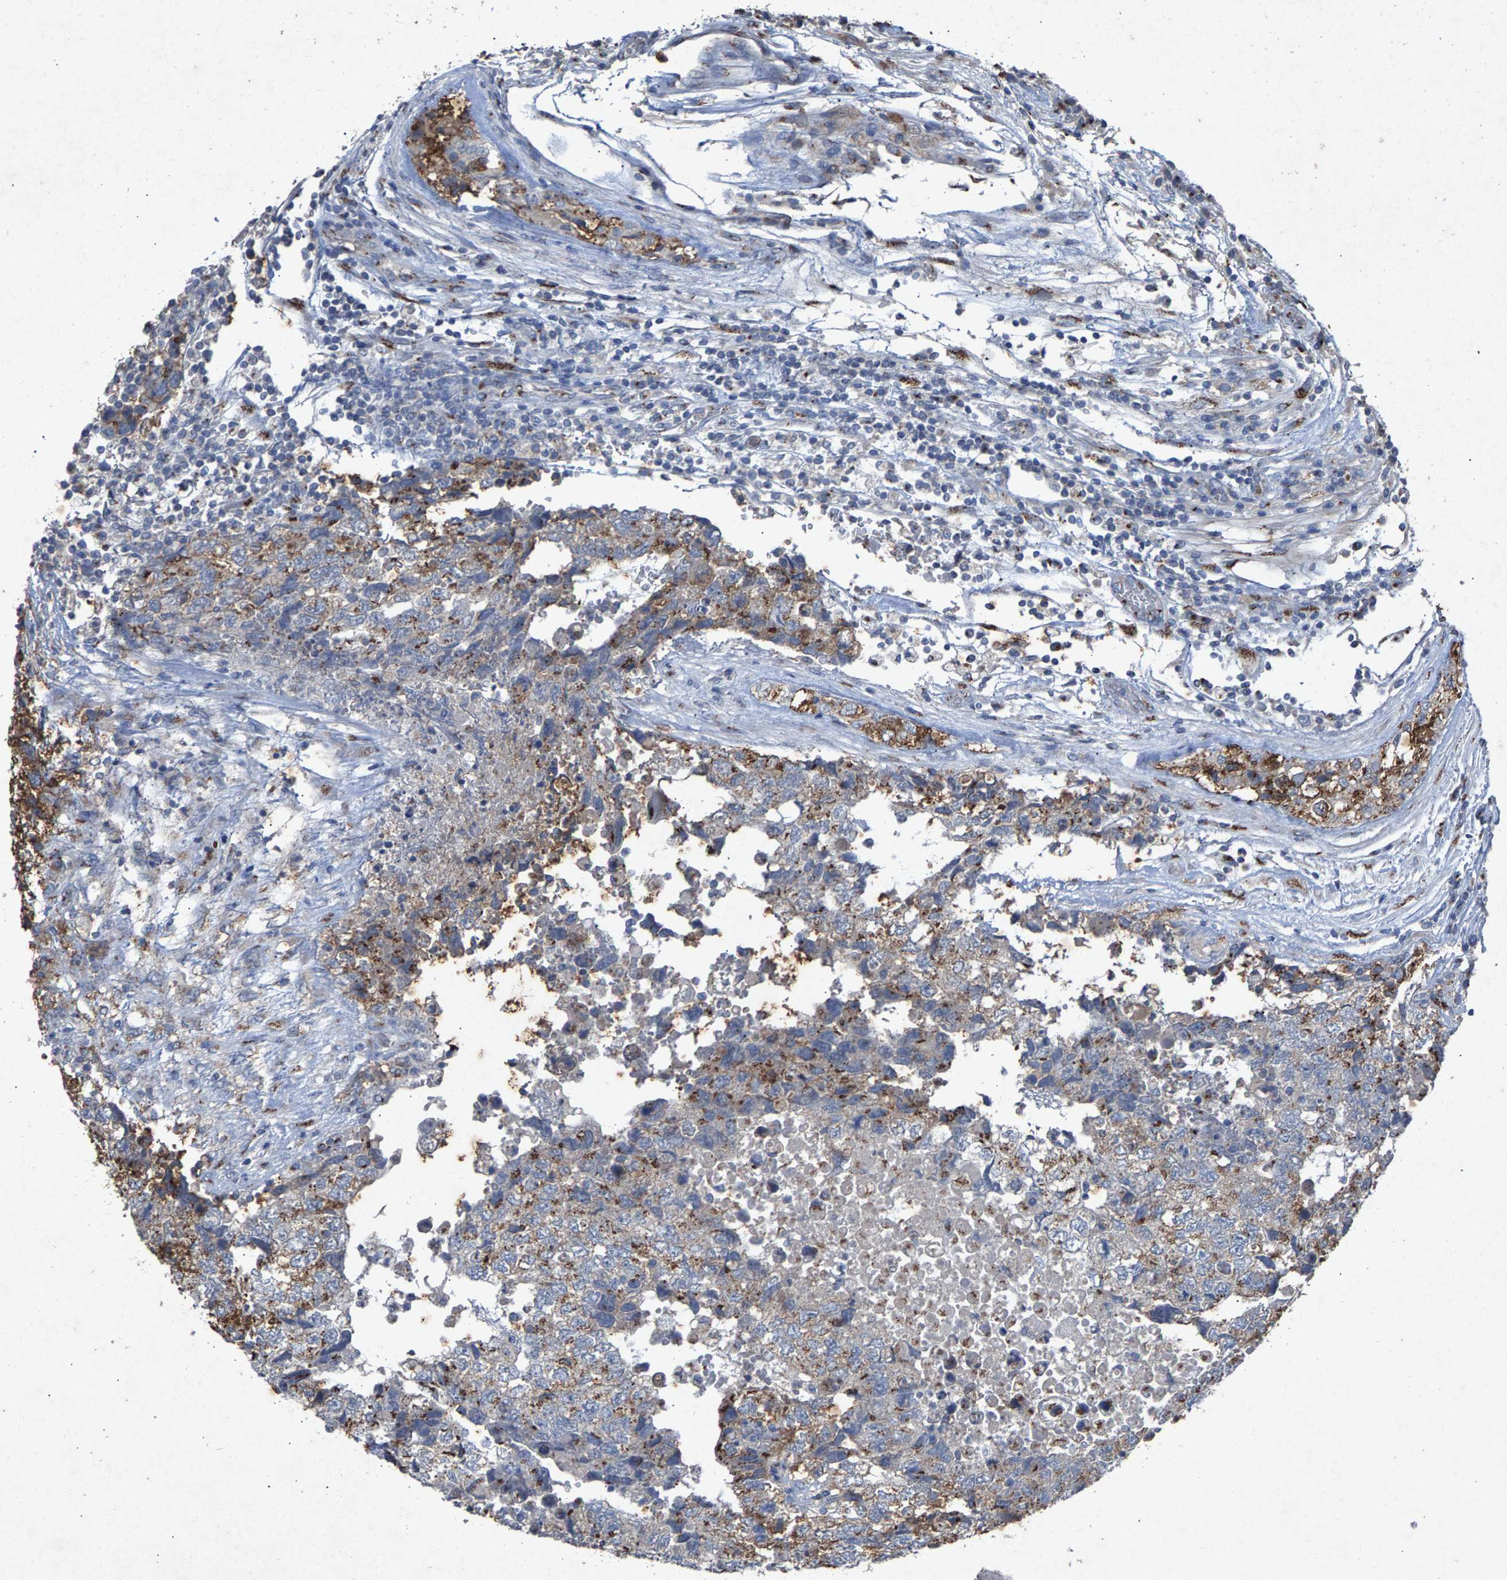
{"staining": {"intensity": "moderate", "quantity": "<25%", "location": "cytoplasmic/membranous"}, "tissue": "testis cancer", "cell_type": "Tumor cells", "image_type": "cancer", "snomed": [{"axis": "morphology", "description": "Carcinoma, Embryonal, NOS"}, {"axis": "topography", "description": "Testis"}], "caption": "A brown stain labels moderate cytoplasmic/membranous positivity of a protein in human embryonal carcinoma (testis) tumor cells.", "gene": "MAN2A1", "patient": {"sex": "male", "age": 36}}